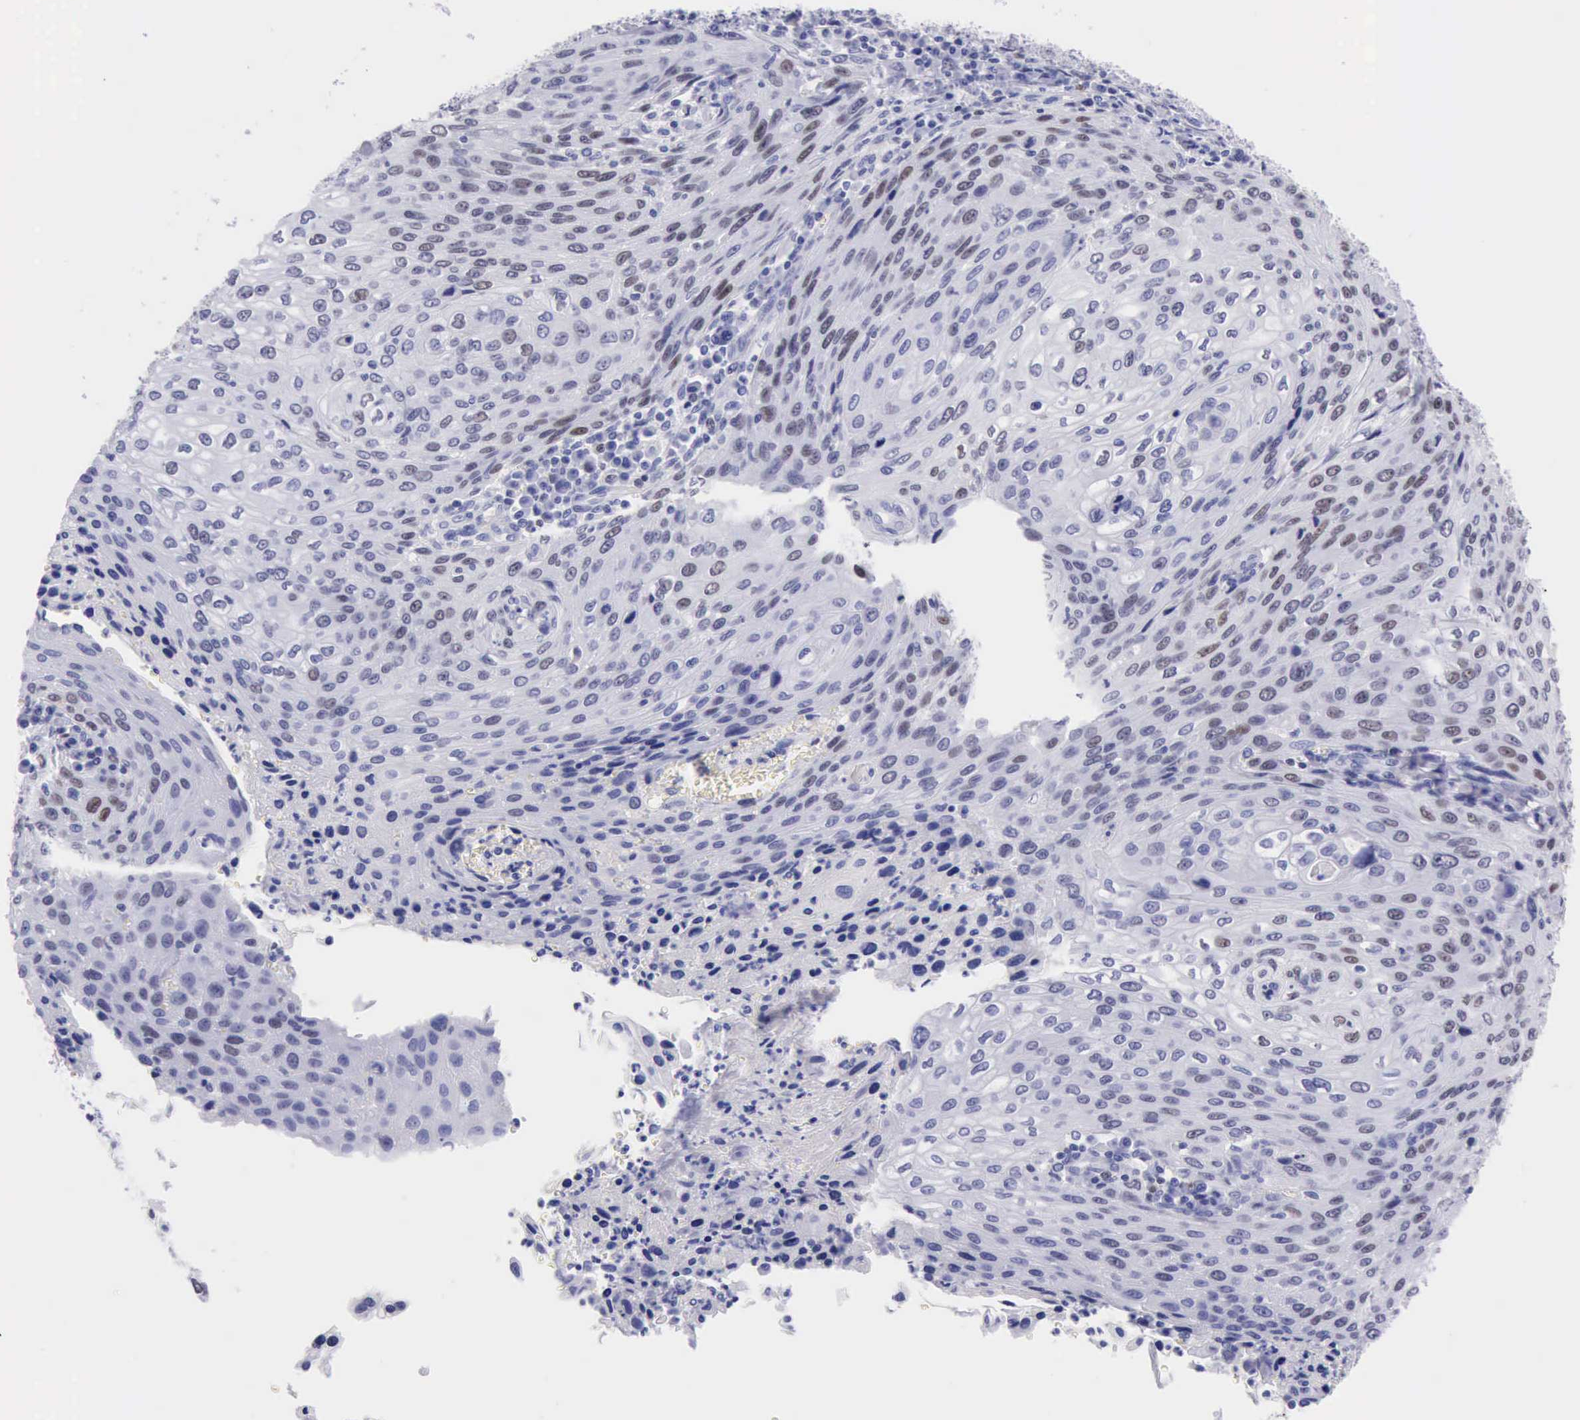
{"staining": {"intensity": "strong", "quantity": "25%-75%", "location": "nuclear"}, "tissue": "cervical cancer", "cell_type": "Tumor cells", "image_type": "cancer", "snomed": [{"axis": "morphology", "description": "Squamous cell carcinoma, NOS"}, {"axis": "topography", "description": "Cervix"}], "caption": "Cervical cancer (squamous cell carcinoma) stained for a protein displays strong nuclear positivity in tumor cells.", "gene": "MCM2", "patient": {"sex": "female", "age": 32}}